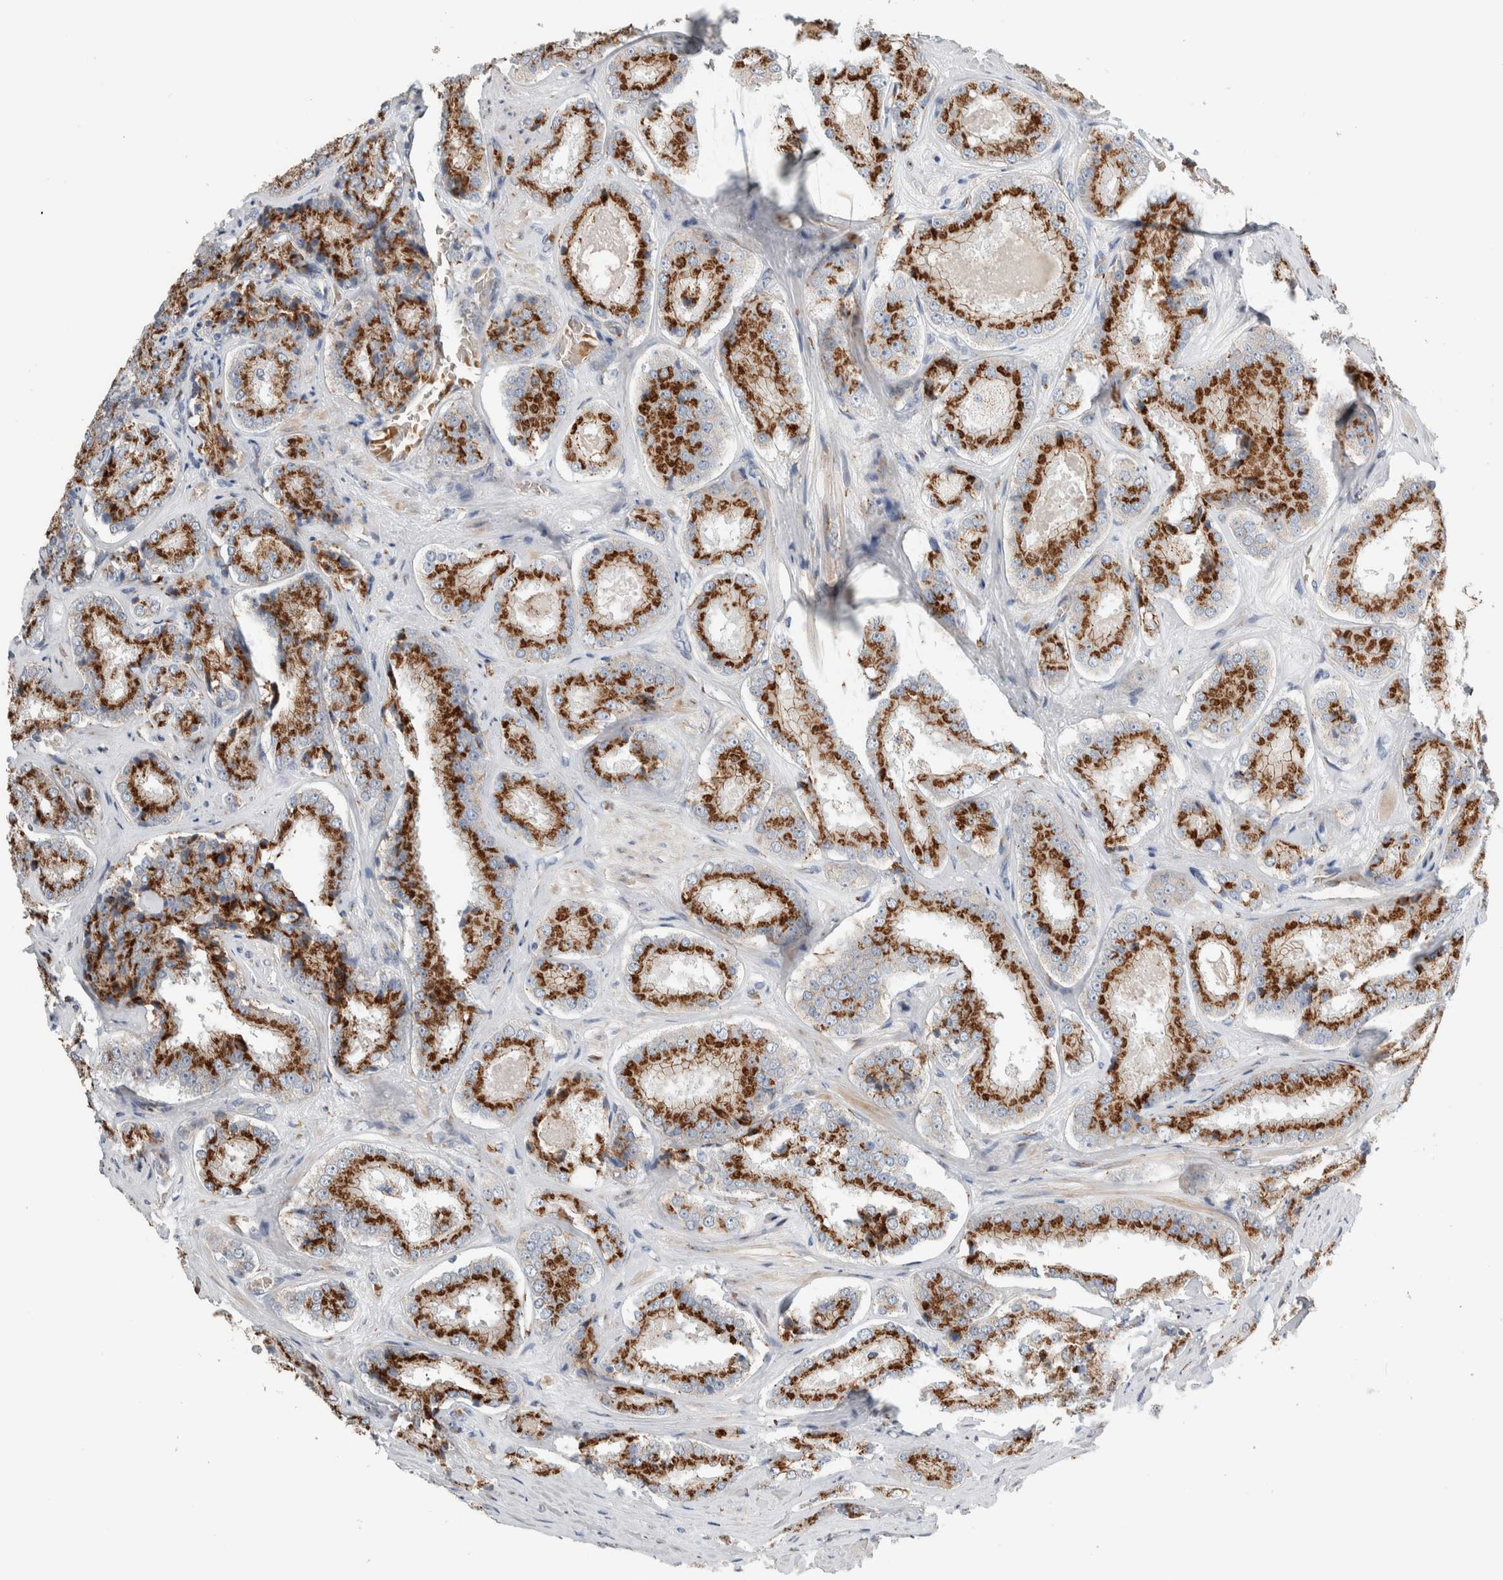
{"staining": {"intensity": "strong", "quantity": ">75%", "location": "cytoplasmic/membranous"}, "tissue": "prostate cancer", "cell_type": "Tumor cells", "image_type": "cancer", "snomed": [{"axis": "morphology", "description": "Adenocarcinoma, High grade"}, {"axis": "topography", "description": "Prostate"}], "caption": "There is high levels of strong cytoplasmic/membranous positivity in tumor cells of prostate high-grade adenocarcinoma, as demonstrated by immunohistochemical staining (brown color).", "gene": "SLC38A10", "patient": {"sex": "male", "age": 65}}